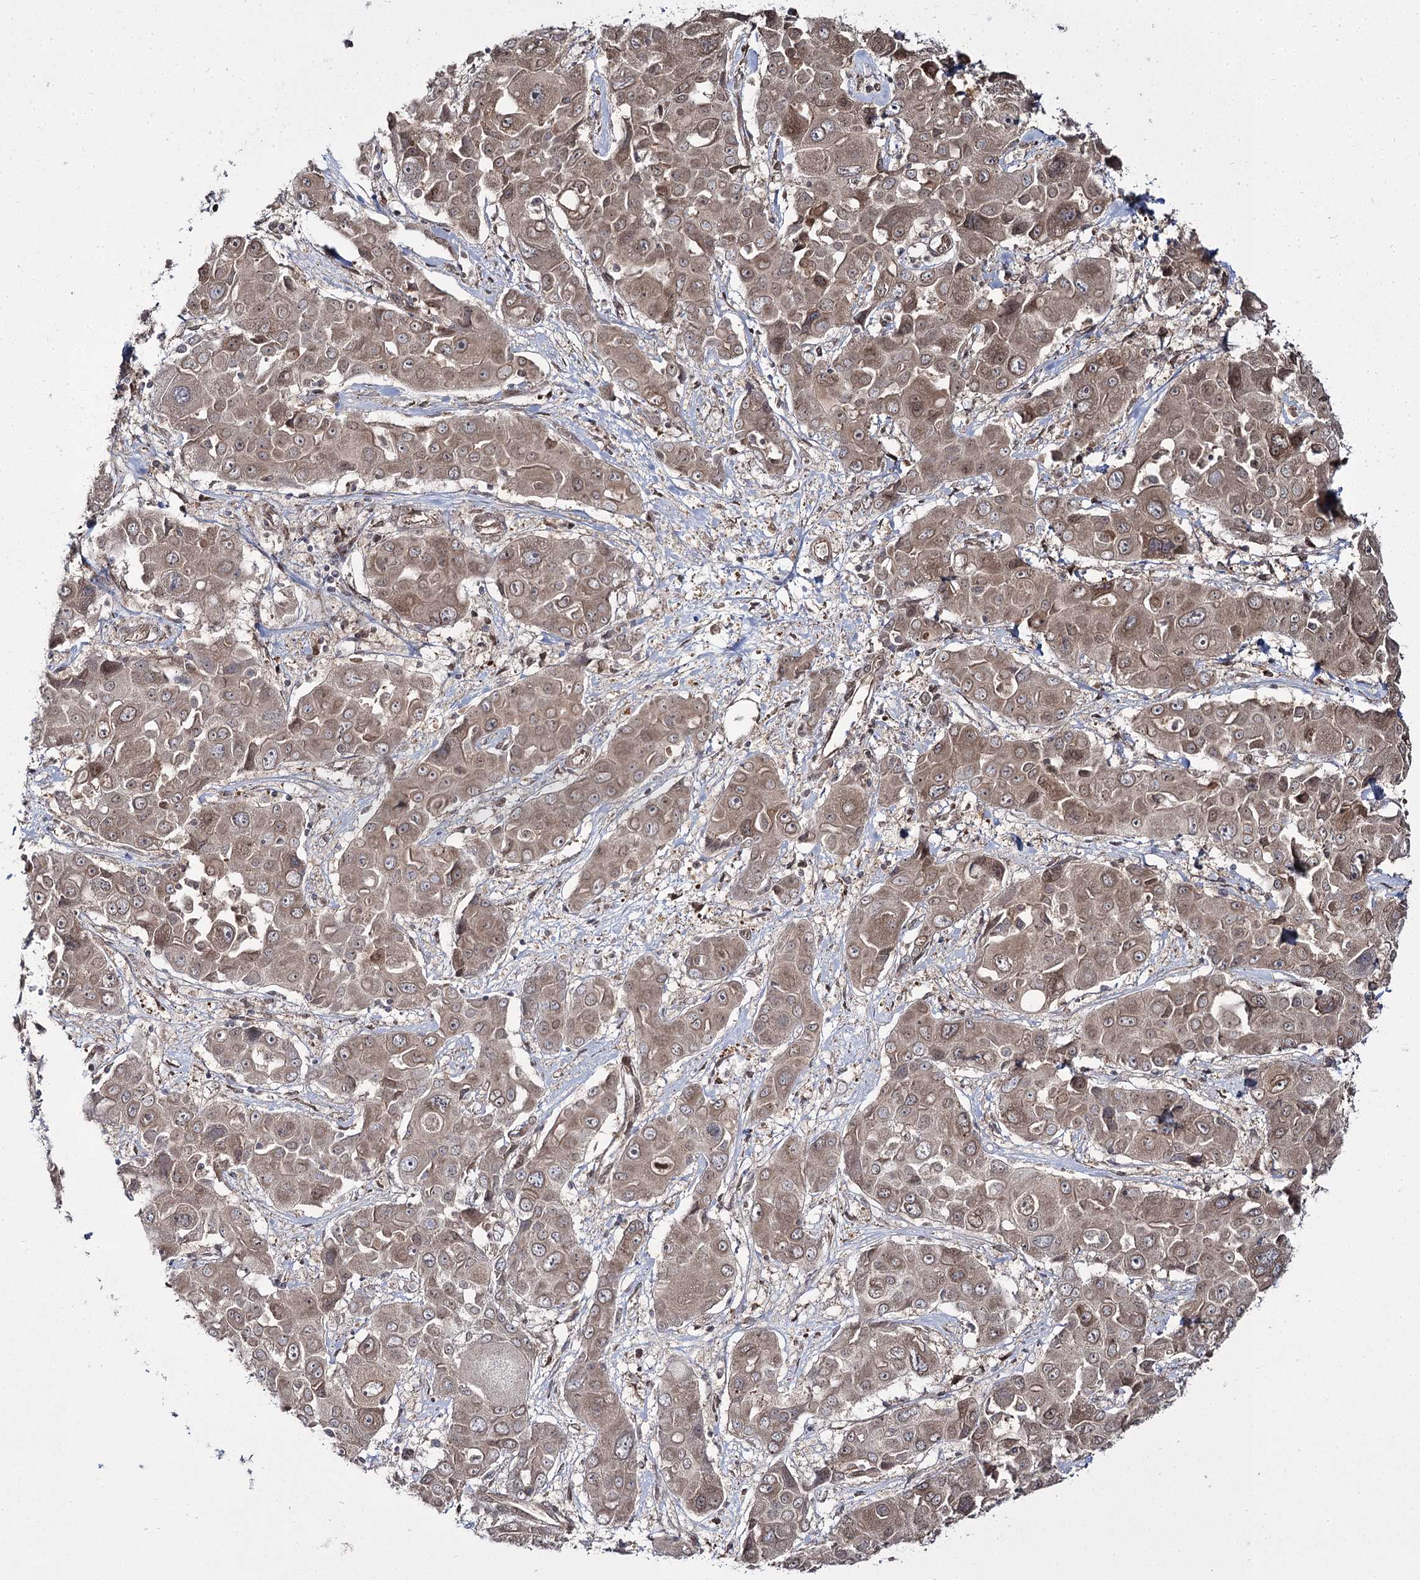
{"staining": {"intensity": "weak", "quantity": ">75%", "location": "cytoplasmic/membranous"}, "tissue": "liver cancer", "cell_type": "Tumor cells", "image_type": "cancer", "snomed": [{"axis": "morphology", "description": "Cholangiocarcinoma"}, {"axis": "topography", "description": "Liver"}], "caption": "IHC photomicrograph of cholangiocarcinoma (liver) stained for a protein (brown), which reveals low levels of weak cytoplasmic/membranous positivity in approximately >75% of tumor cells.", "gene": "TRNT1", "patient": {"sex": "male", "age": 67}}